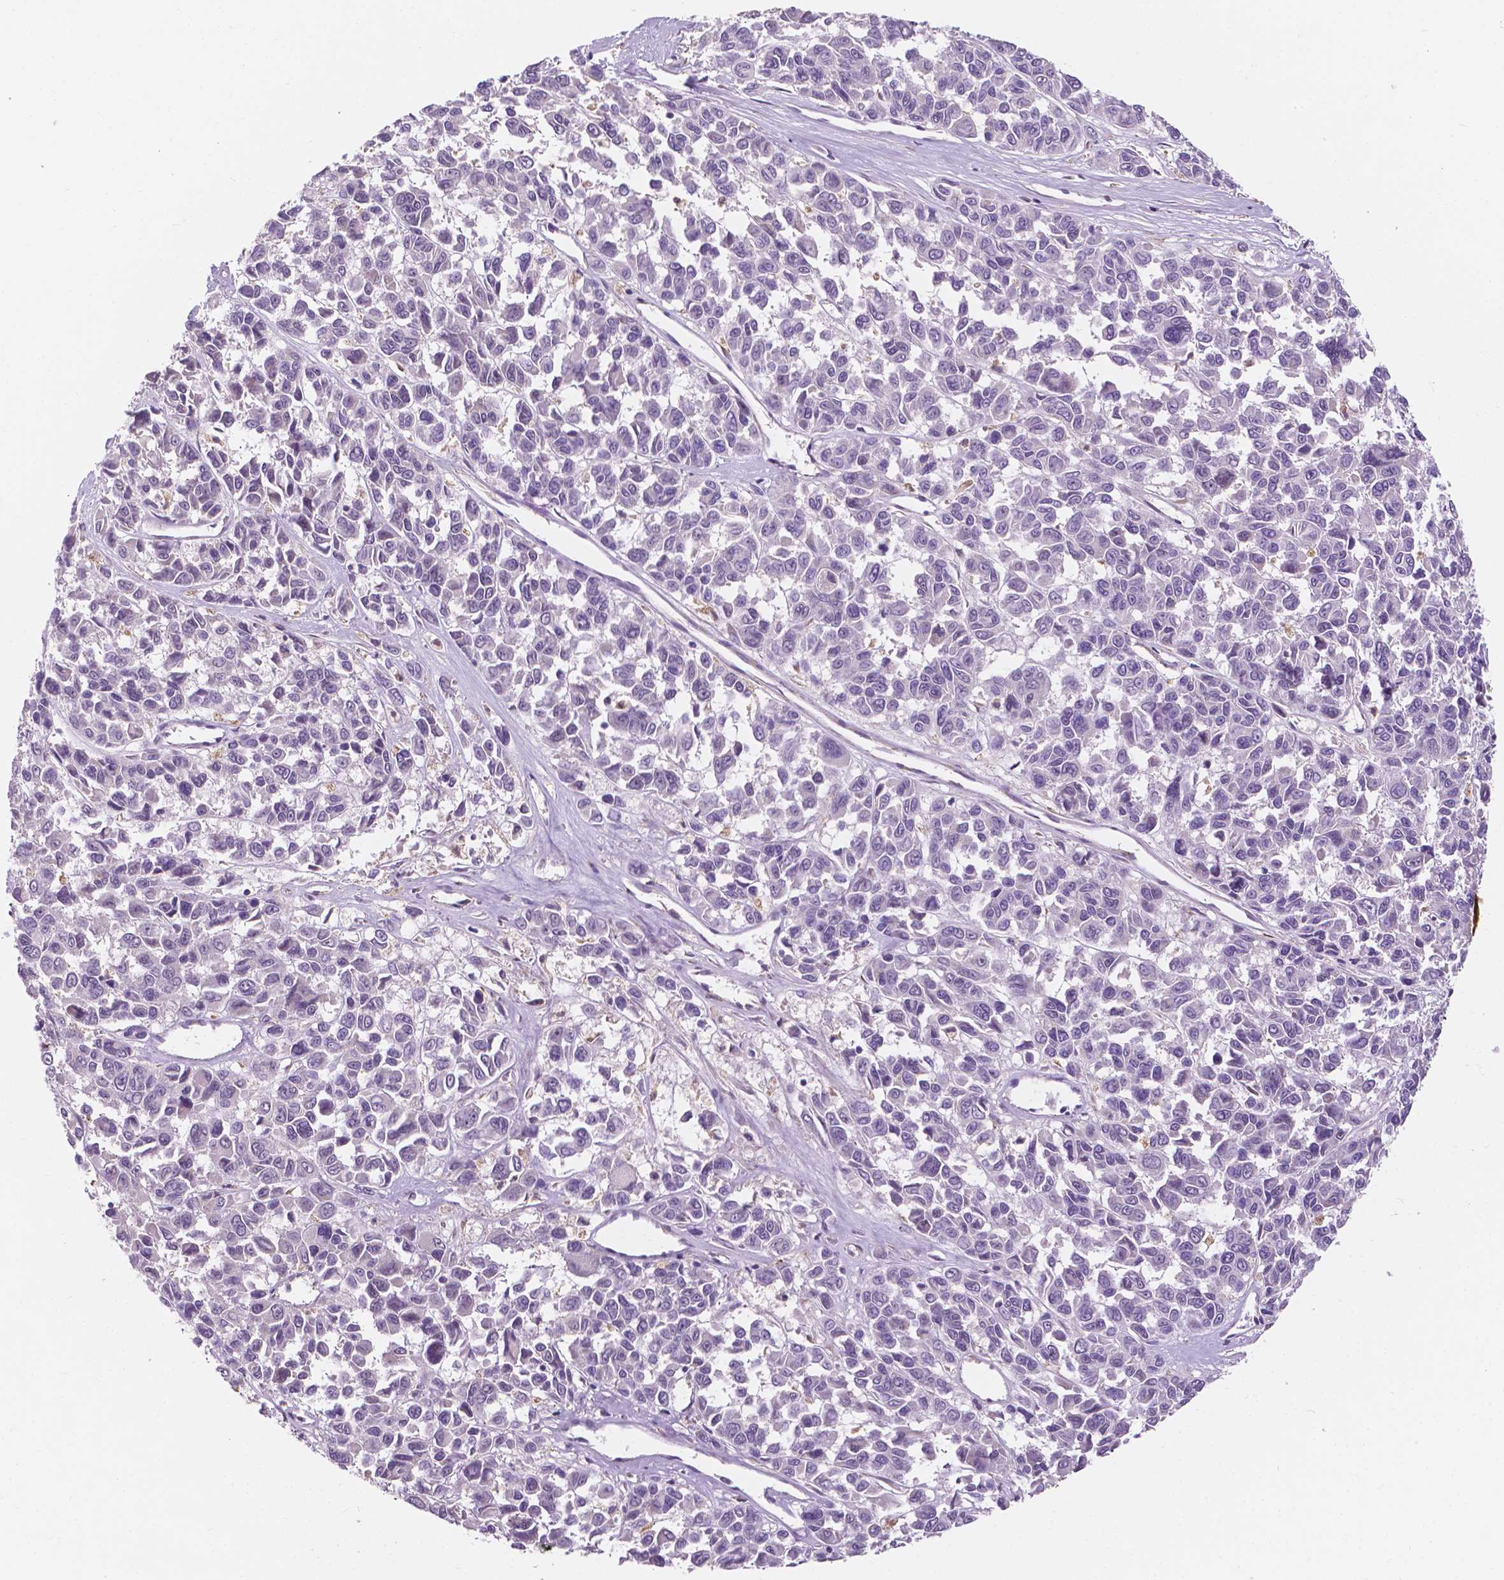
{"staining": {"intensity": "negative", "quantity": "none", "location": "none"}, "tissue": "melanoma", "cell_type": "Tumor cells", "image_type": "cancer", "snomed": [{"axis": "morphology", "description": "Malignant melanoma, NOS"}, {"axis": "topography", "description": "Skin"}], "caption": "High magnification brightfield microscopy of malignant melanoma stained with DAB (brown) and counterstained with hematoxylin (blue): tumor cells show no significant positivity.", "gene": "IREB2", "patient": {"sex": "female", "age": 66}}